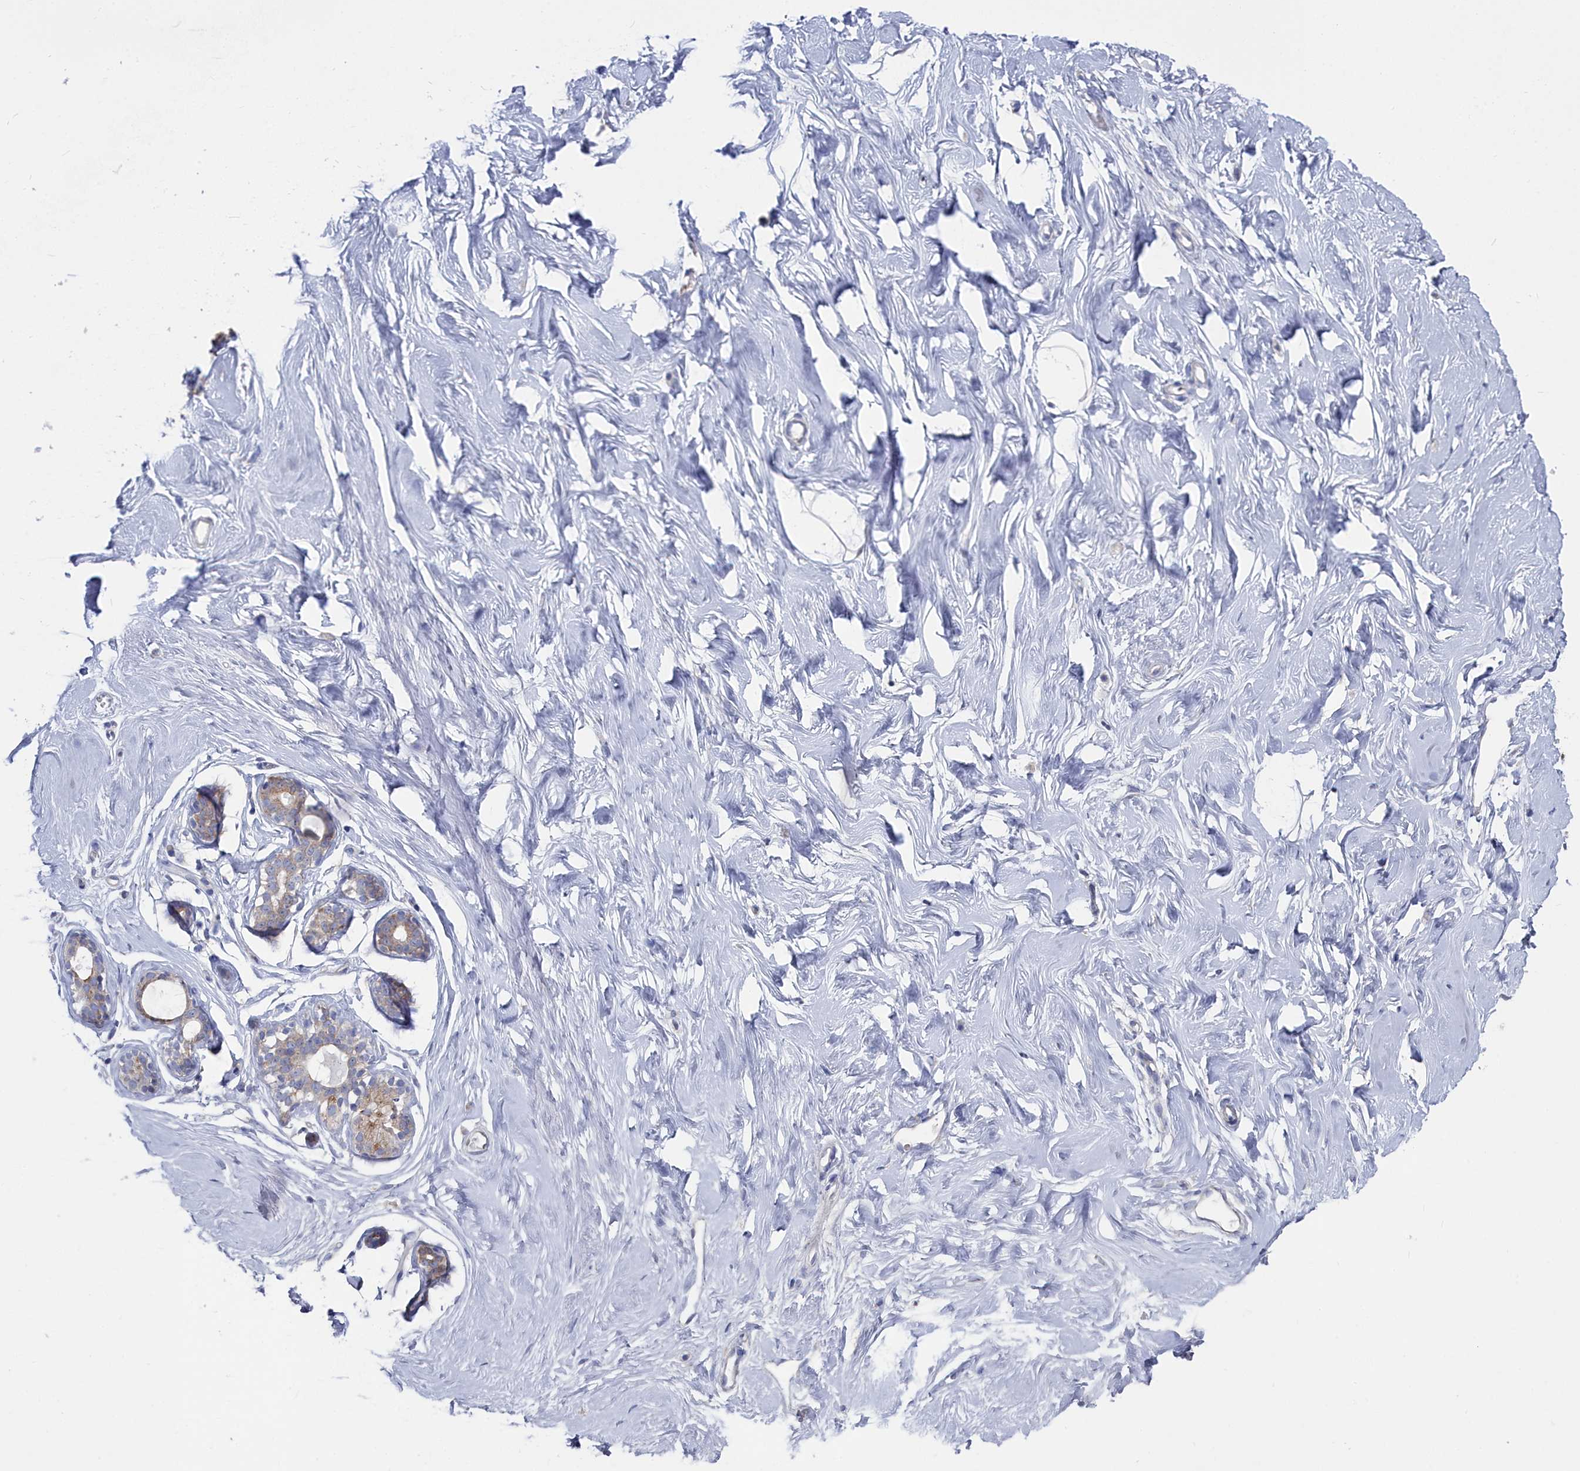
{"staining": {"intensity": "negative", "quantity": "none", "location": "none"}, "tissue": "breast", "cell_type": "Adipocytes", "image_type": "normal", "snomed": [{"axis": "morphology", "description": "Normal tissue, NOS"}, {"axis": "morphology", "description": "Adenoma, NOS"}, {"axis": "topography", "description": "Breast"}], "caption": "Protein analysis of benign breast exhibits no significant expression in adipocytes.", "gene": "CCDC149", "patient": {"sex": "female", "age": 23}}